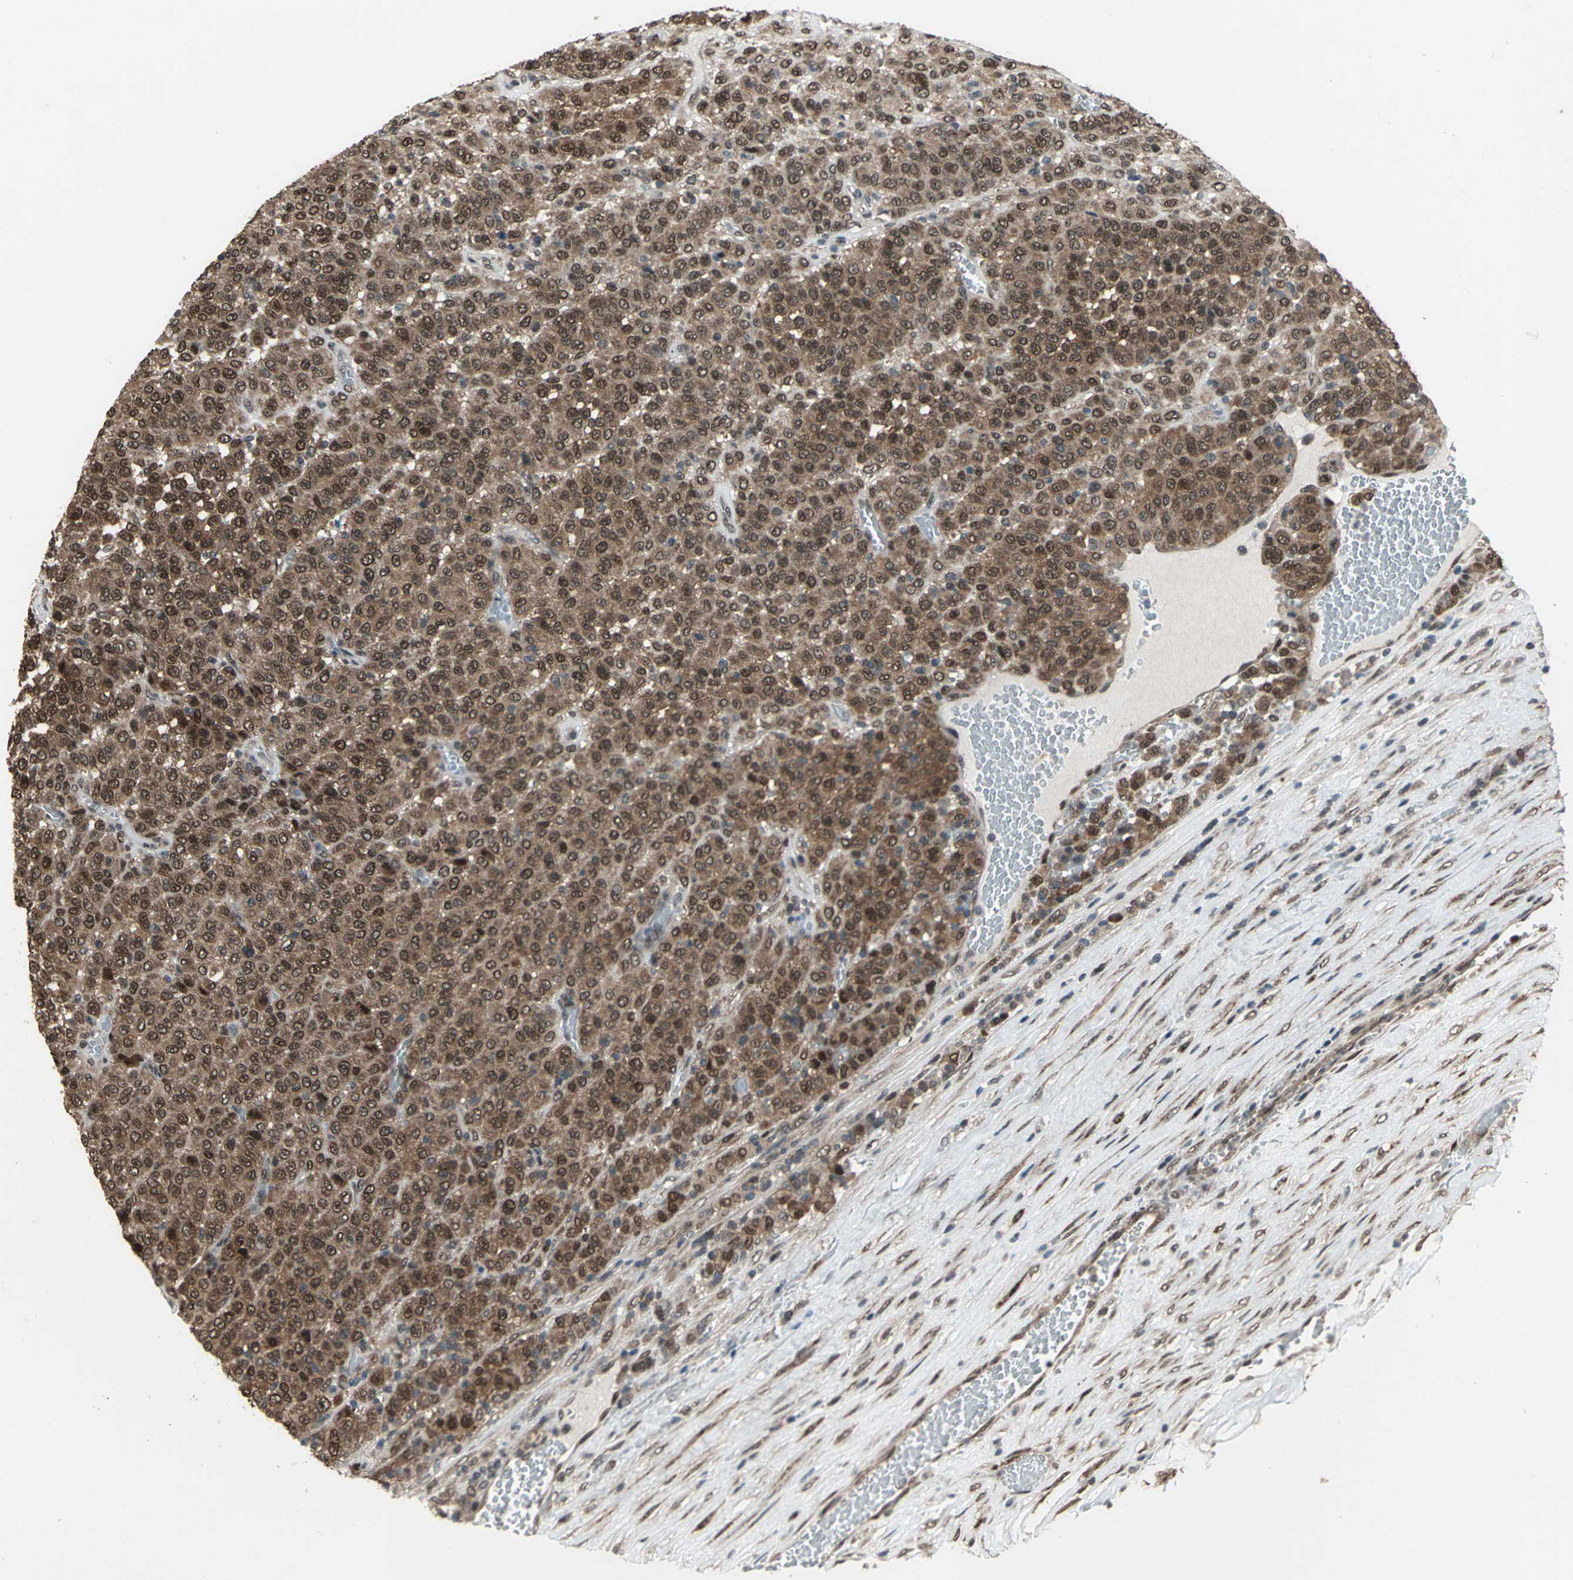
{"staining": {"intensity": "moderate", "quantity": ">75%", "location": "cytoplasmic/membranous,nuclear"}, "tissue": "melanoma", "cell_type": "Tumor cells", "image_type": "cancer", "snomed": [{"axis": "morphology", "description": "Malignant melanoma, Metastatic site"}, {"axis": "topography", "description": "Pancreas"}], "caption": "Protein analysis of melanoma tissue exhibits moderate cytoplasmic/membranous and nuclear positivity in approximately >75% of tumor cells.", "gene": "COPS5", "patient": {"sex": "female", "age": 30}}